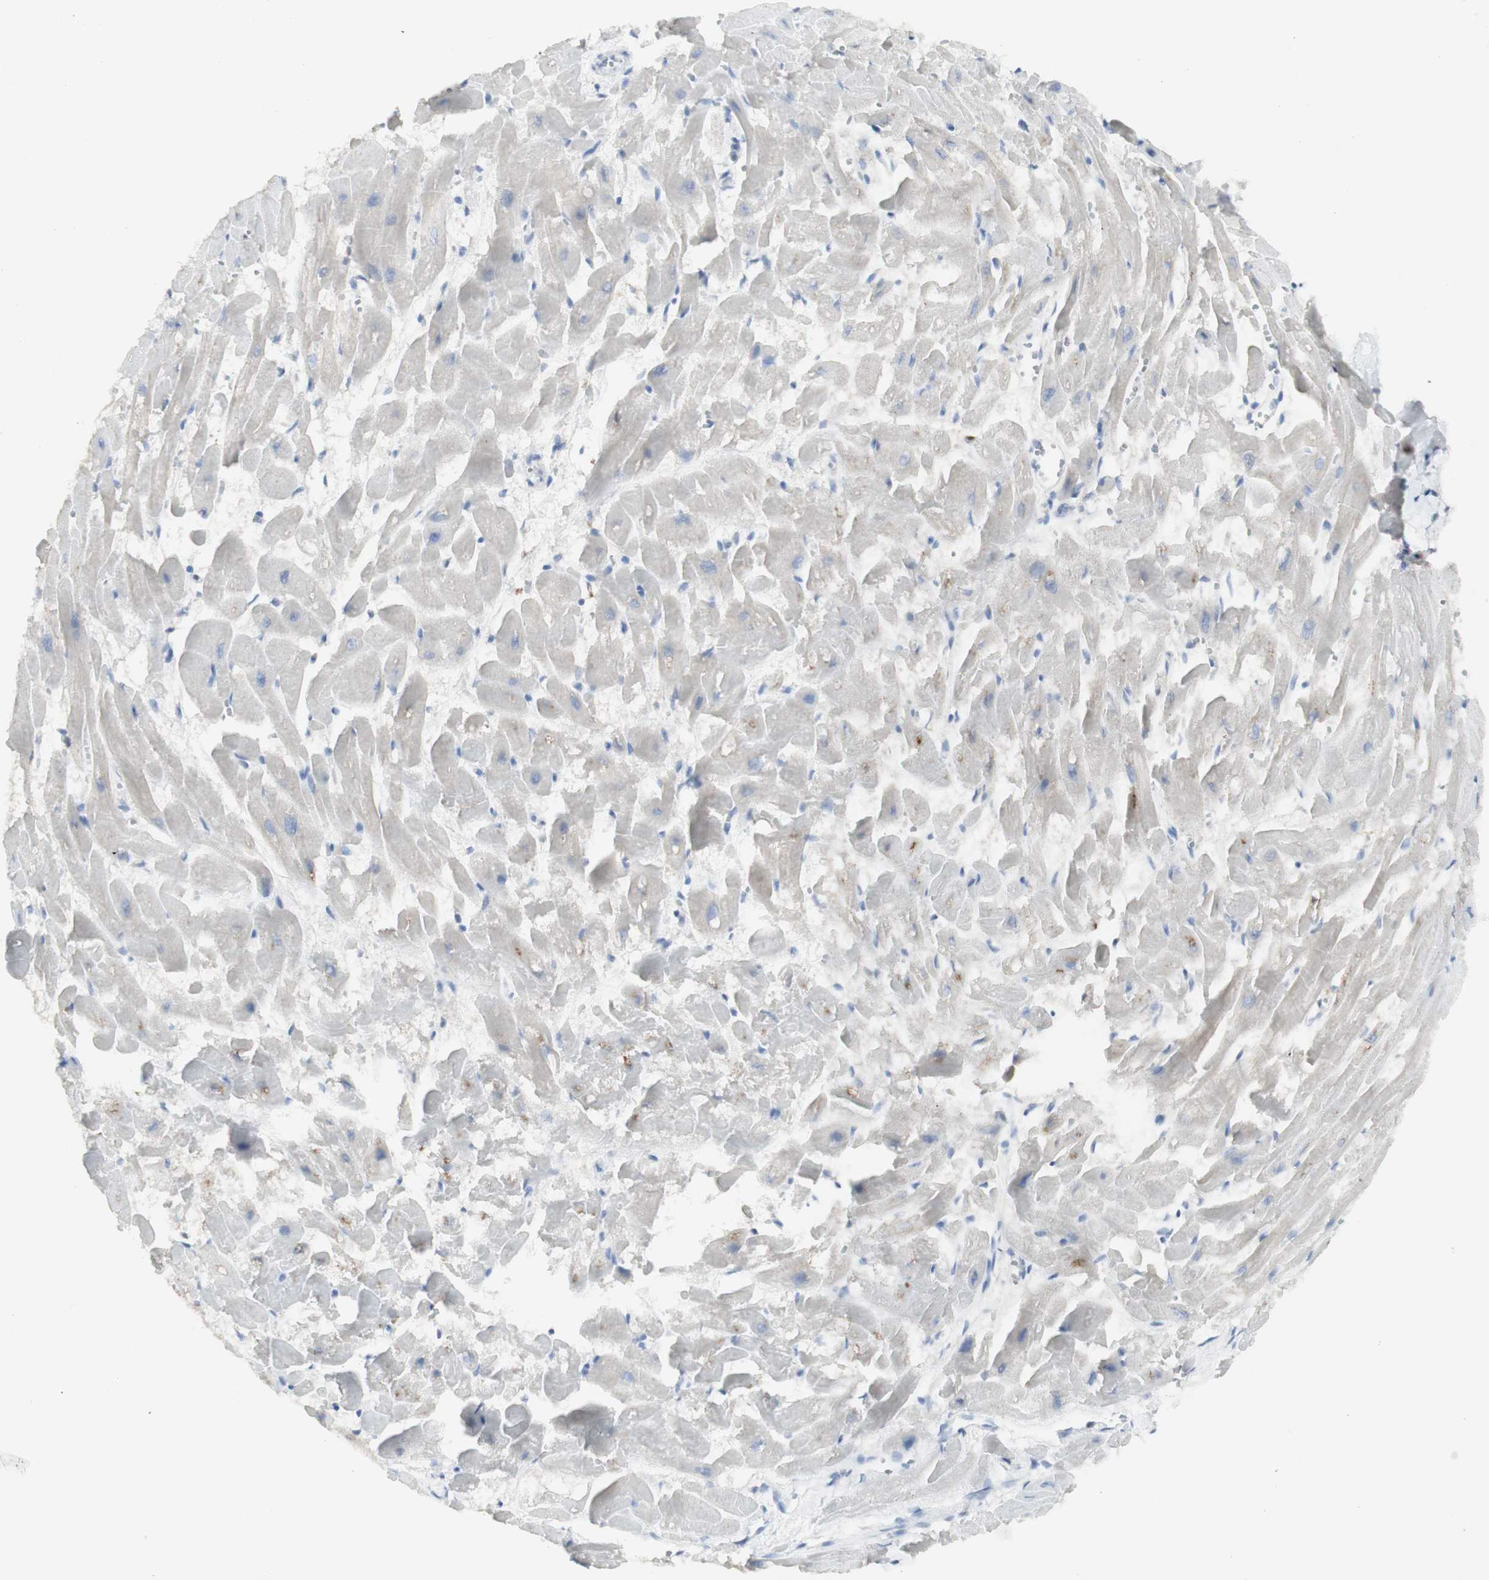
{"staining": {"intensity": "negative", "quantity": "none", "location": "none"}, "tissue": "heart muscle", "cell_type": "Cardiomyocytes", "image_type": "normal", "snomed": [{"axis": "morphology", "description": "Normal tissue, NOS"}, {"axis": "topography", "description": "Heart"}], "caption": "Cardiomyocytes show no significant protein staining in normal heart muscle. (DAB immunohistochemistry, high magnification).", "gene": "CD207", "patient": {"sex": "female", "age": 19}}